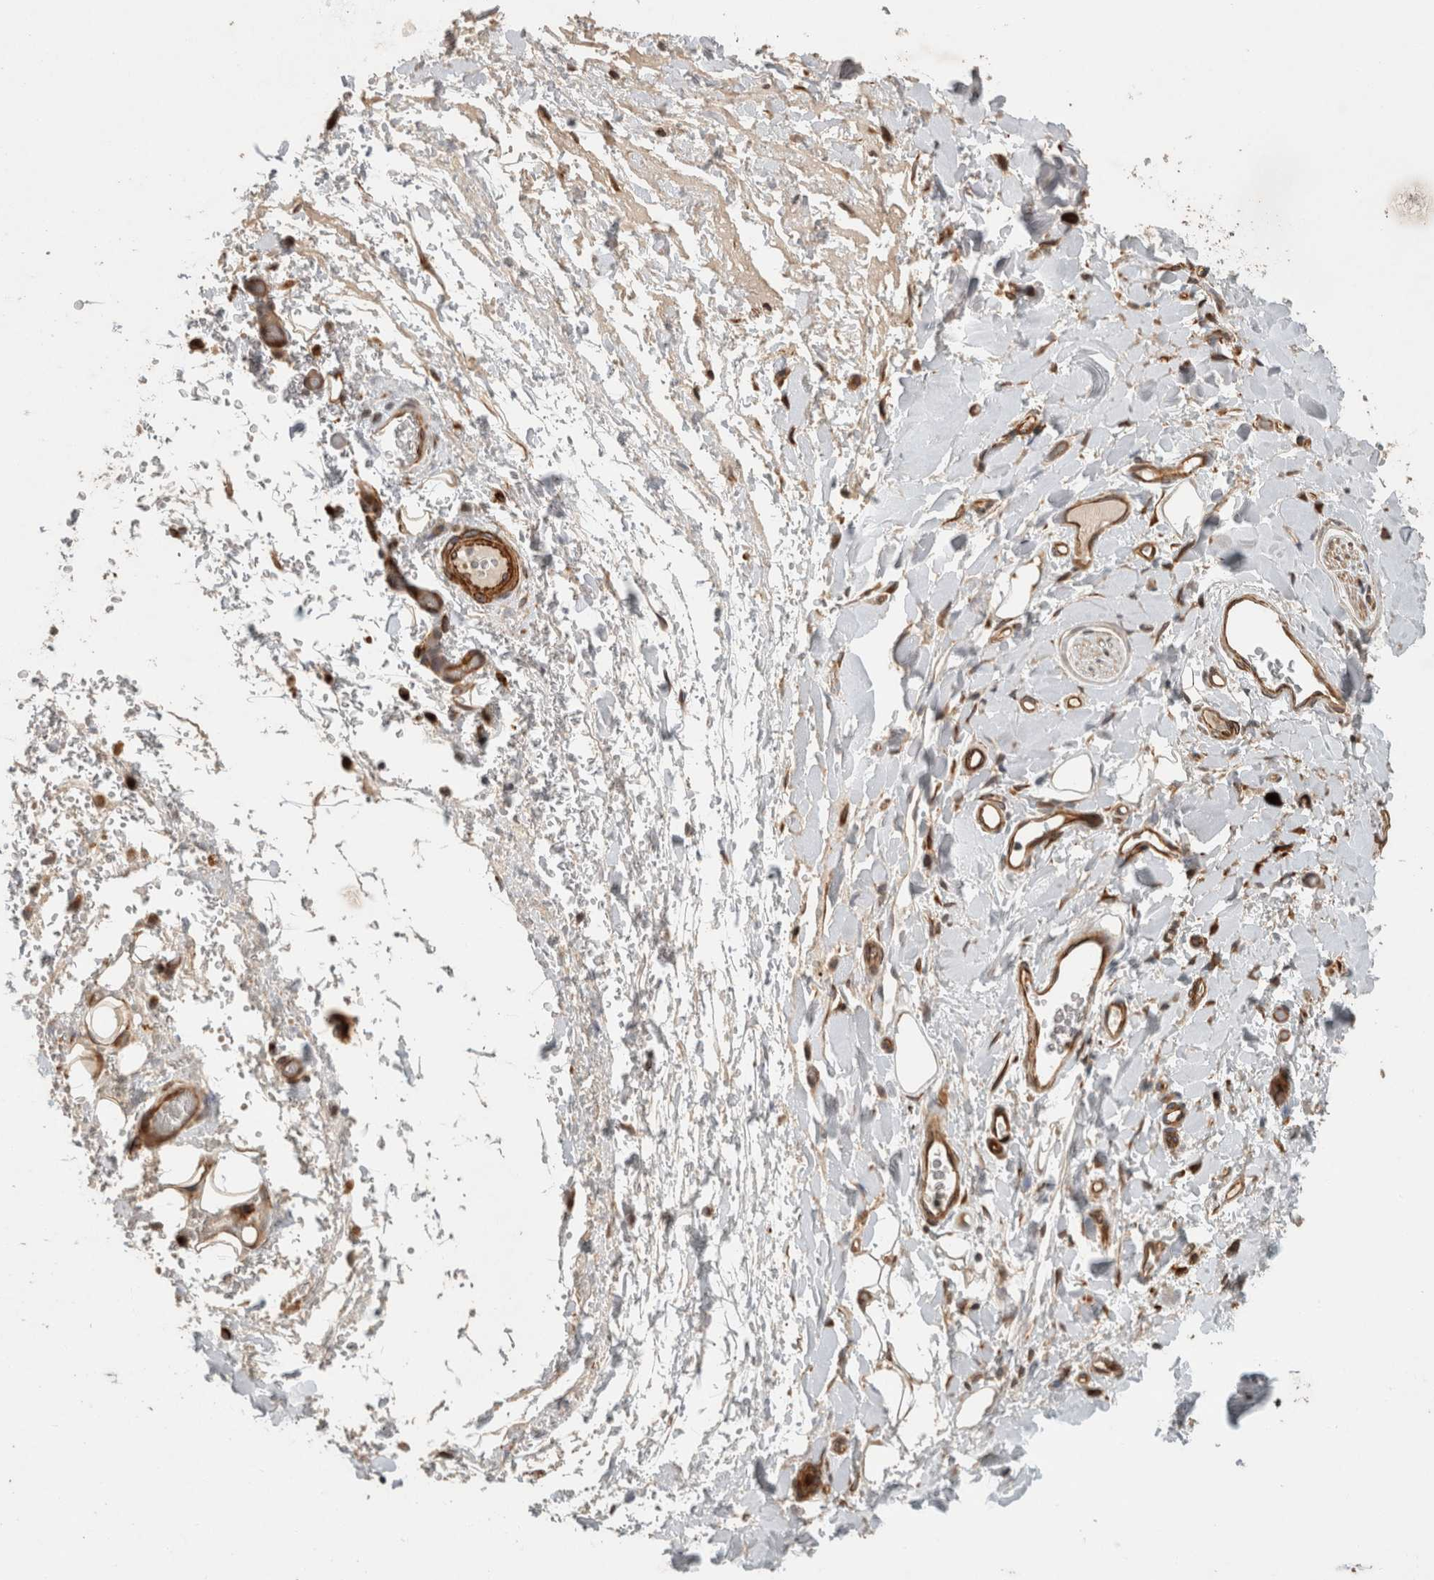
{"staining": {"intensity": "negative", "quantity": "none", "location": "none"}, "tissue": "adipose tissue", "cell_type": "Adipocytes", "image_type": "normal", "snomed": [{"axis": "morphology", "description": "Normal tissue, NOS"}, {"axis": "morphology", "description": "Adenocarcinoma, NOS"}, {"axis": "topography", "description": "Esophagus"}], "caption": "Adipose tissue was stained to show a protein in brown. There is no significant staining in adipocytes. The staining was performed using DAB to visualize the protein expression in brown, while the nuclei were stained in blue with hematoxylin (Magnification: 20x).", "gene": "SIPA1L2", "patient": {"sex": "male", "age": 62}}